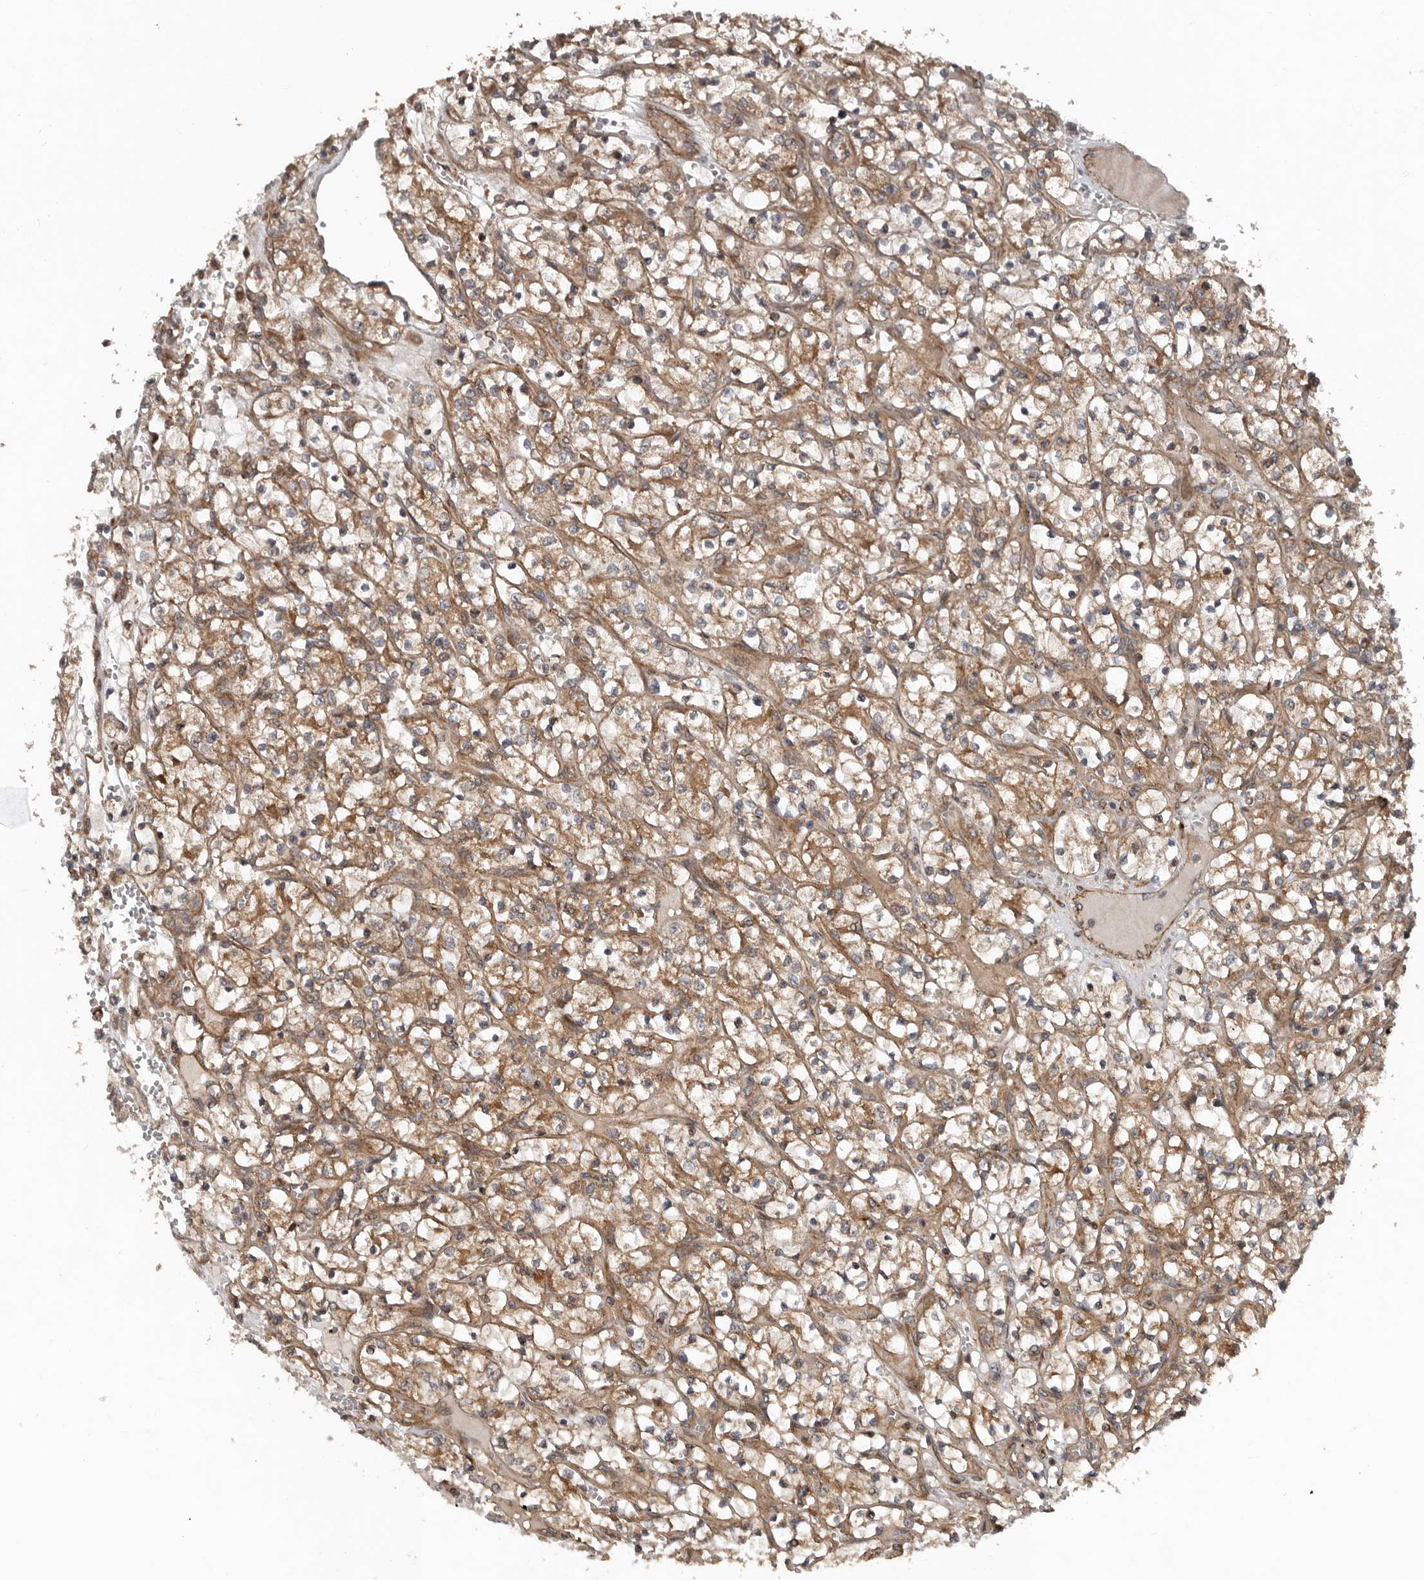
{"staining": {"intensity": "moderate", "quantity": ">75%", "location": "cytoplasmic/membranous"}, "tissue": "renal cancer", "cell_type": "Tumor cells", "image_type": "cancer", "snomed": [{"axis": "morphology", "description": "Adenocarcinoma, NOS"}, {"axis": "topography", "description": "Kidney"}], "caption": "Renal adenocarcinoma tissue exhibits moderate cytoplasmic/membranous expression in about >75% of tumor cells, visualized by immunohistochemistry.", "gene": "CCDC190", "patient": {"sex": "female", "age": 69}}